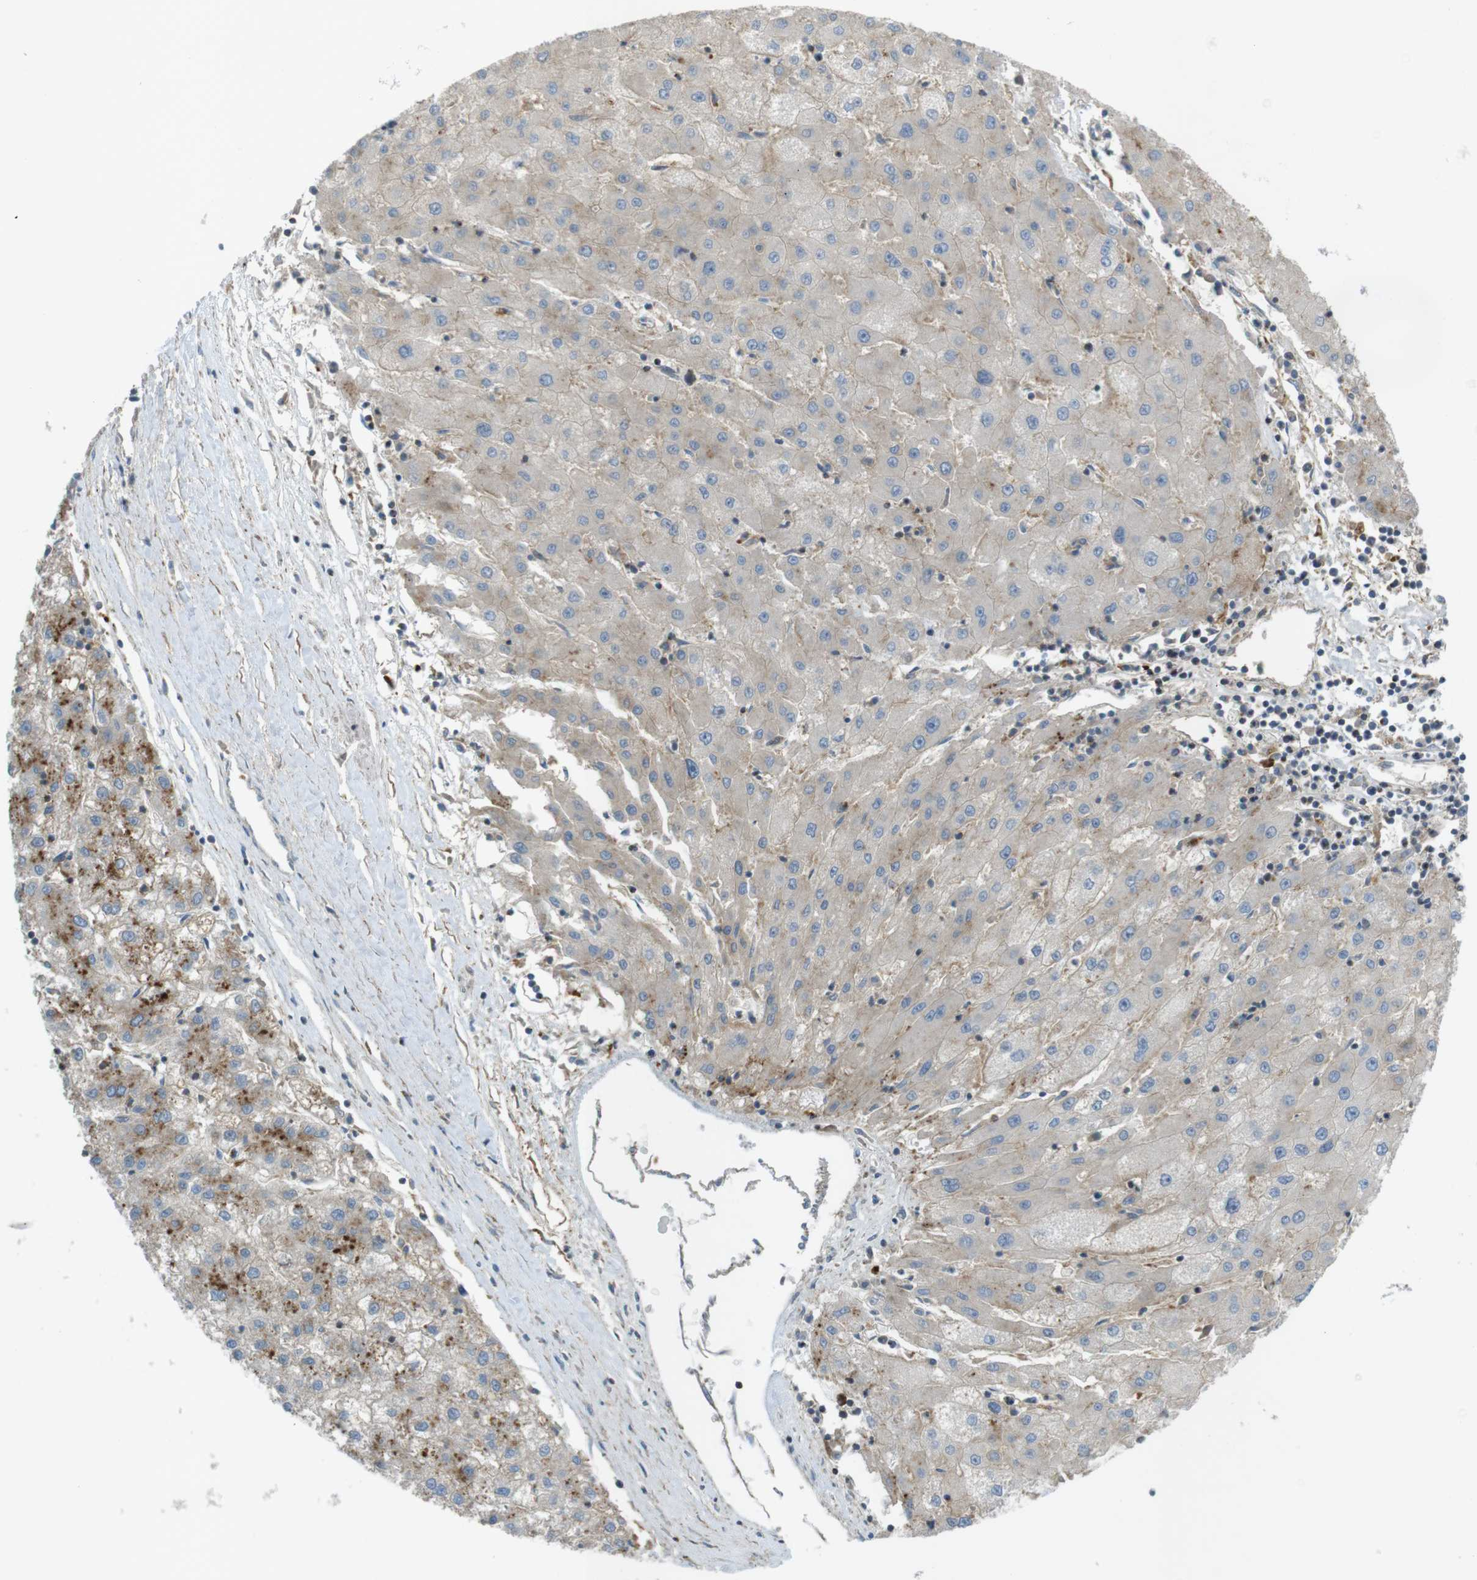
{"staining": {"intensity": "moderate", "quantity": "25%-75%", "location": "cytoplasmic/membranous"}, "tissue": "liver cancer", "cell_type": "Tumor cells", "image_type": "cancer", "snomed": [{"axis": "morphology", "description": "Carcinoma, Hepatocellular, NOS"}, {"axis": "topography", "description": "Liver"}], "caption": "Protein expression analysis of liver cancer (hepatocellular carcinoma) demonstrates moderate cytoplasmic/membranous expression in approximately 25%-75% of tumor cells.", "gene": "LAMP1", "patient": {"sex": "male", "age": 72}}